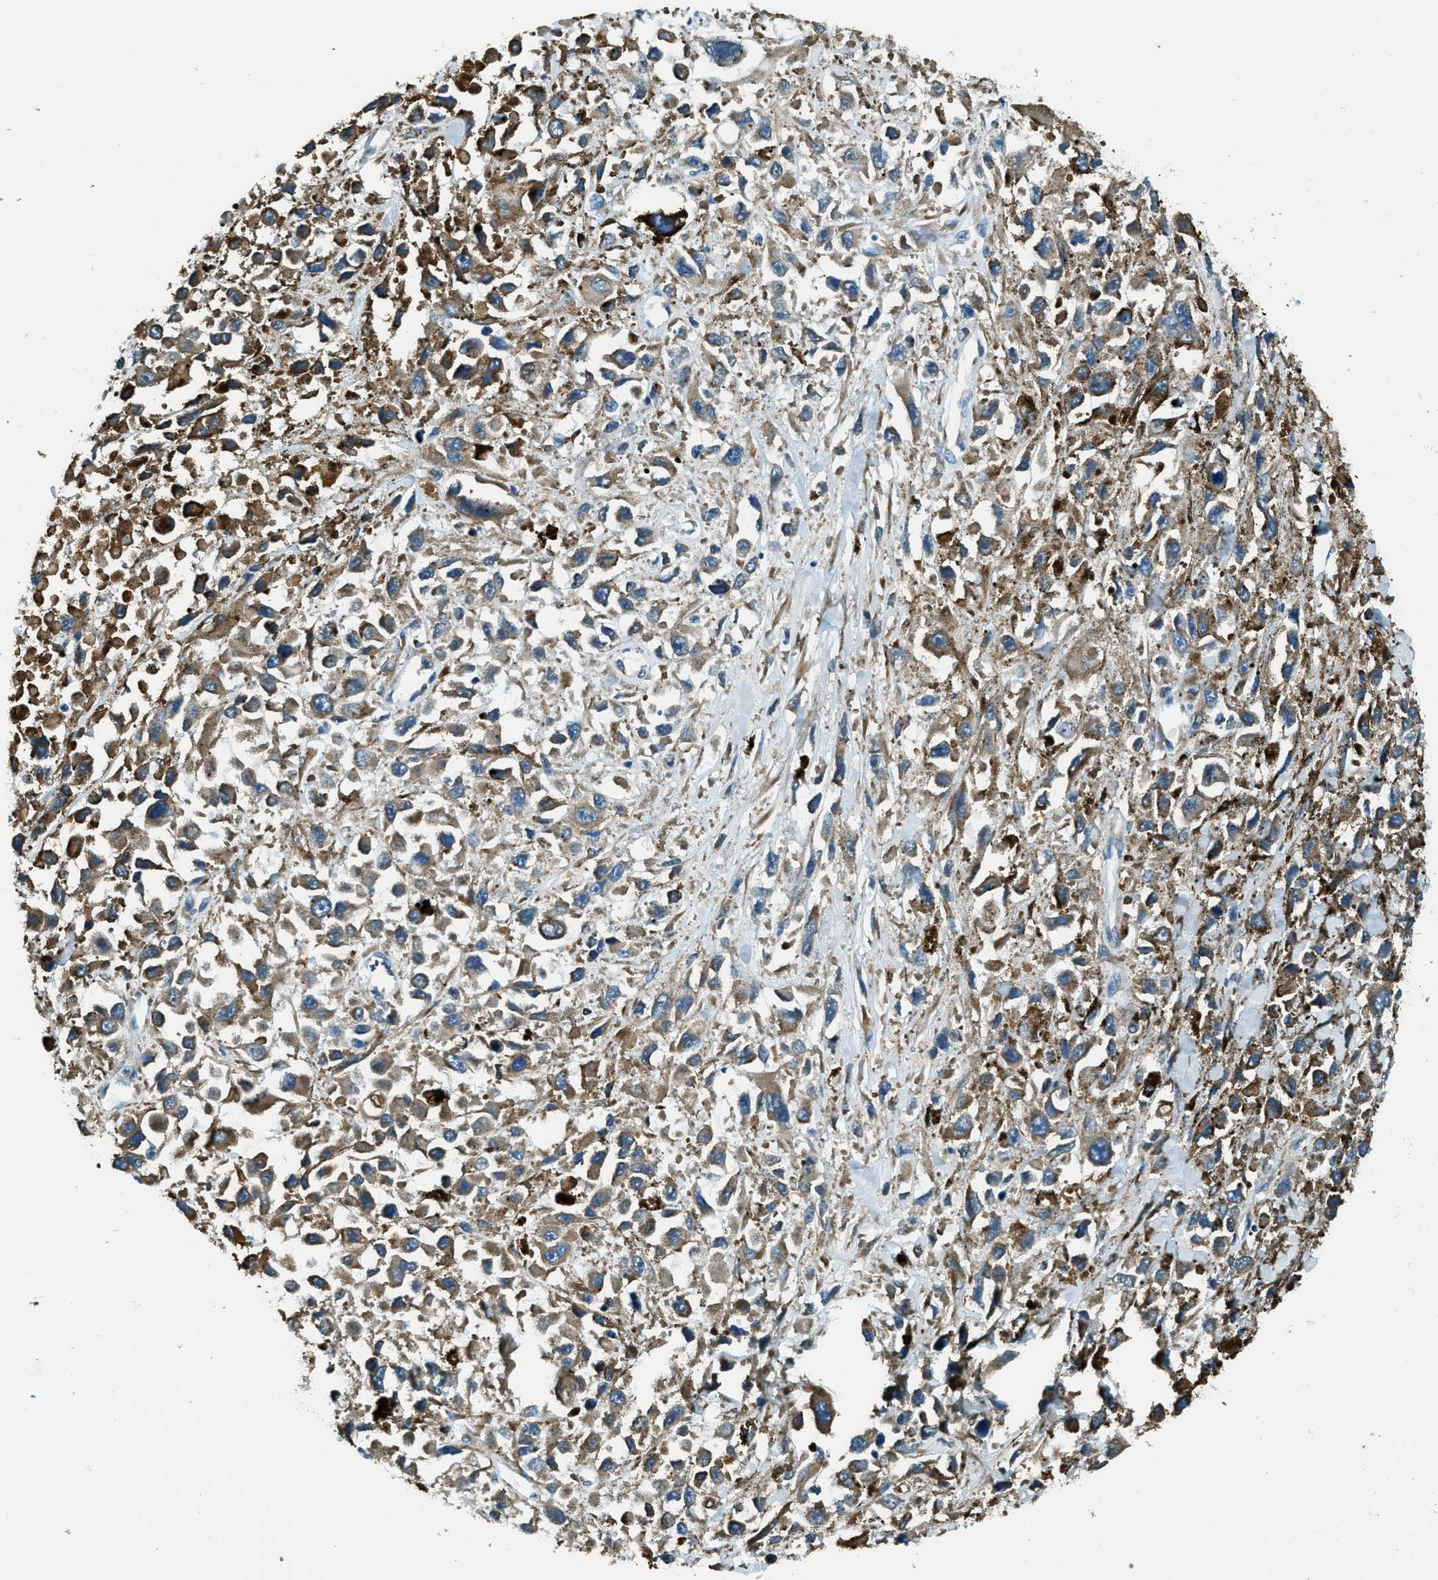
{"staining": {"intensity": "moderate", "quantity": ">75%", "location": "cytoplasmic/membranous"}, "tissue": "melanoma", "cell_type": "Tumor cells", "image_type": "cancer", "snomed": [{"axis": "morphology", "description": "Malignant melanoma, Metastatic site"}, {"axis": "topography", "description": "Lymph node"}], "caption": "A medium amount of moderate cytoplasmic/membranous positivity is seen in about >75% of tumor cells in melanoma tissue.", "gene": "GINM1", "patient": {"sex": "male", "age": 59}}